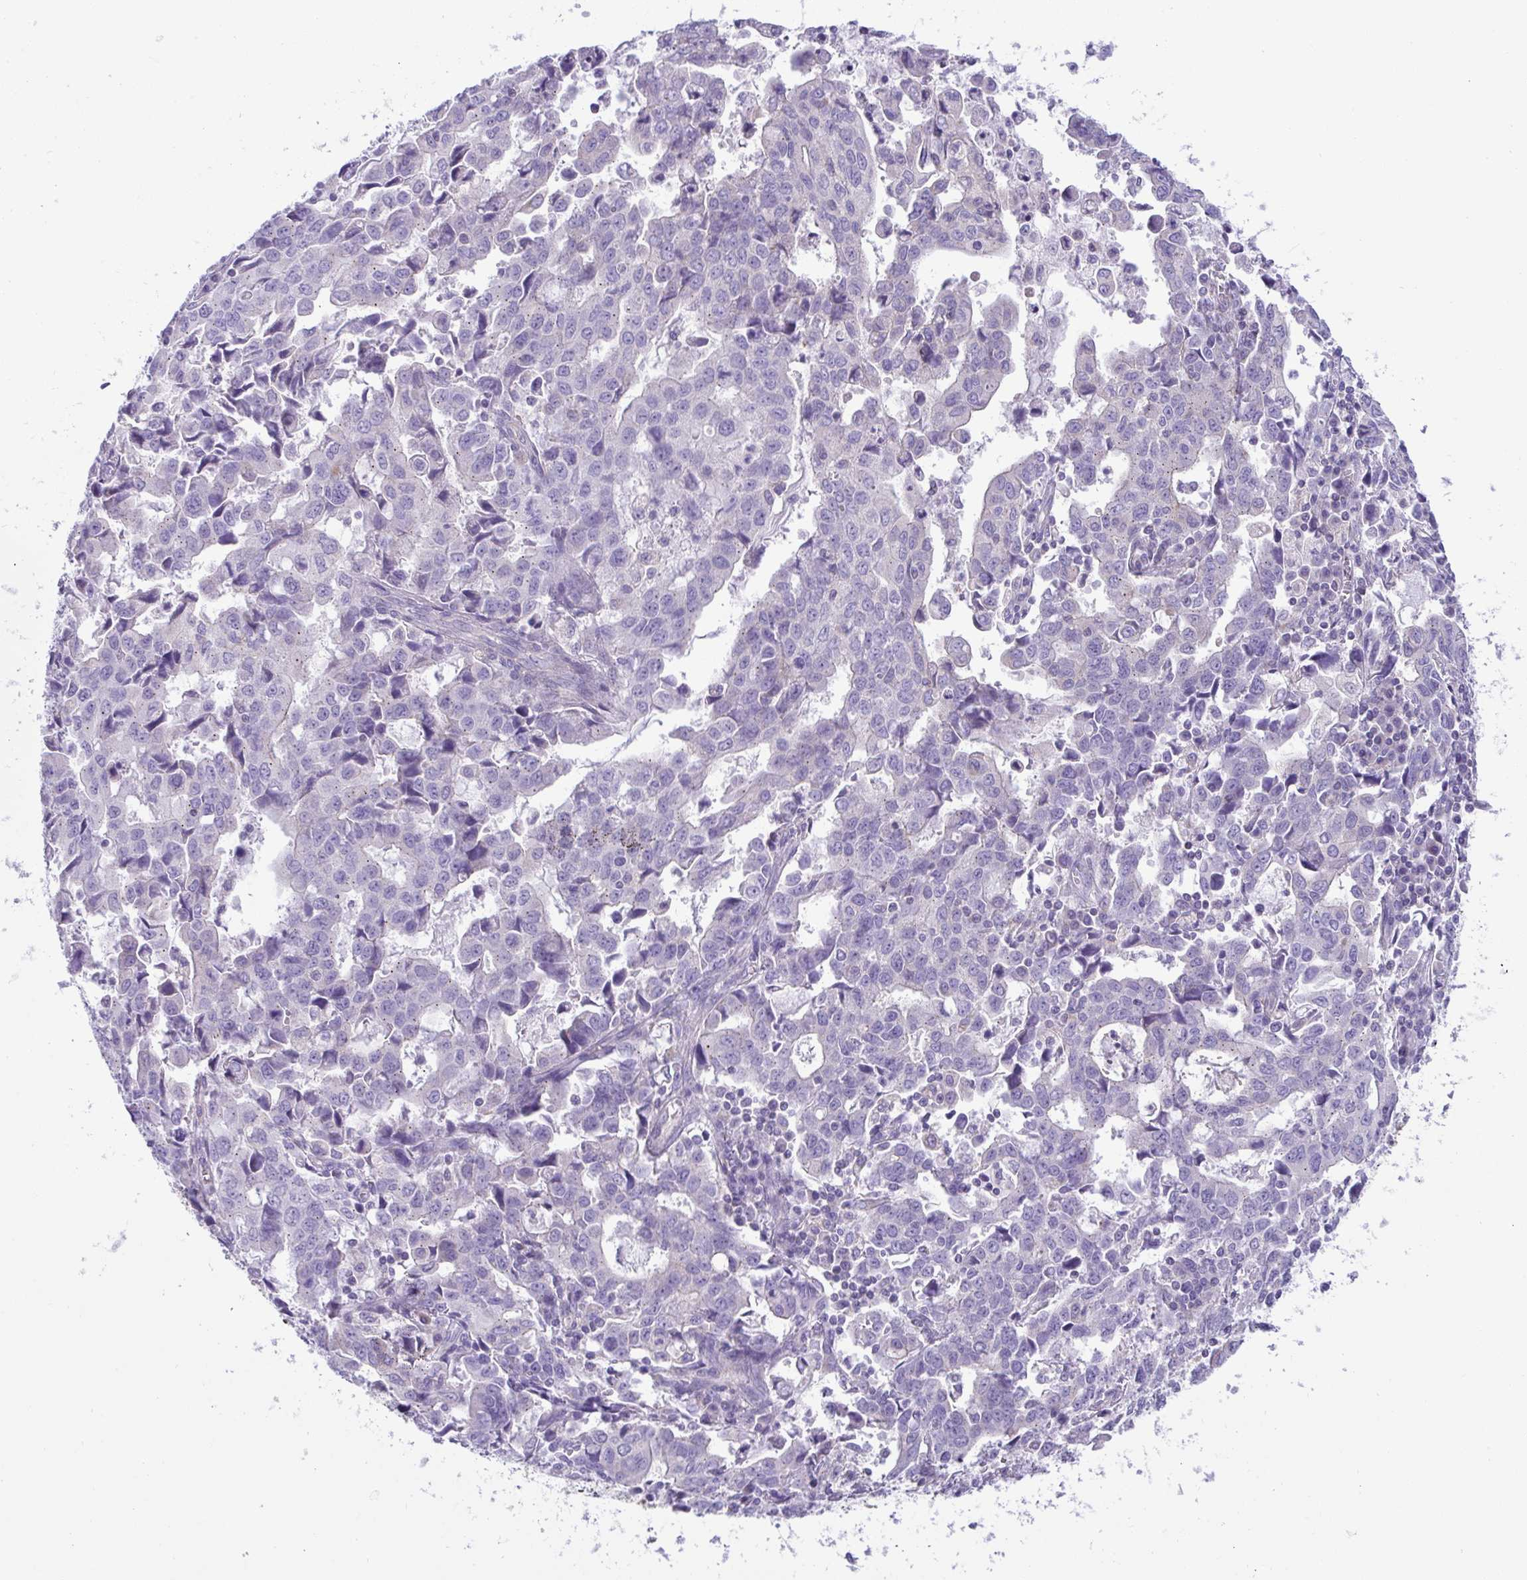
{"staining": {"intensity": "negative", "quantity": "none", "location": "none"}, "tissue": "stomach cancer", "cell_type": "Tumor cells", "image_type": "cancer", "snomed": [{"axis": "morphology", "description": "Adenocarcinoma, NOS"}, {"axis": "topography", "description": "Stomach, upper"}], "caption": "DAB (3,3'-diaminobenzidine) immunohistochemical staining of stomach cancer (adenocarcinoma) shows no significant staining in tumor cells.", "gene": "PLA2G12B", "patient": {"sex": "male", "age": 85}}